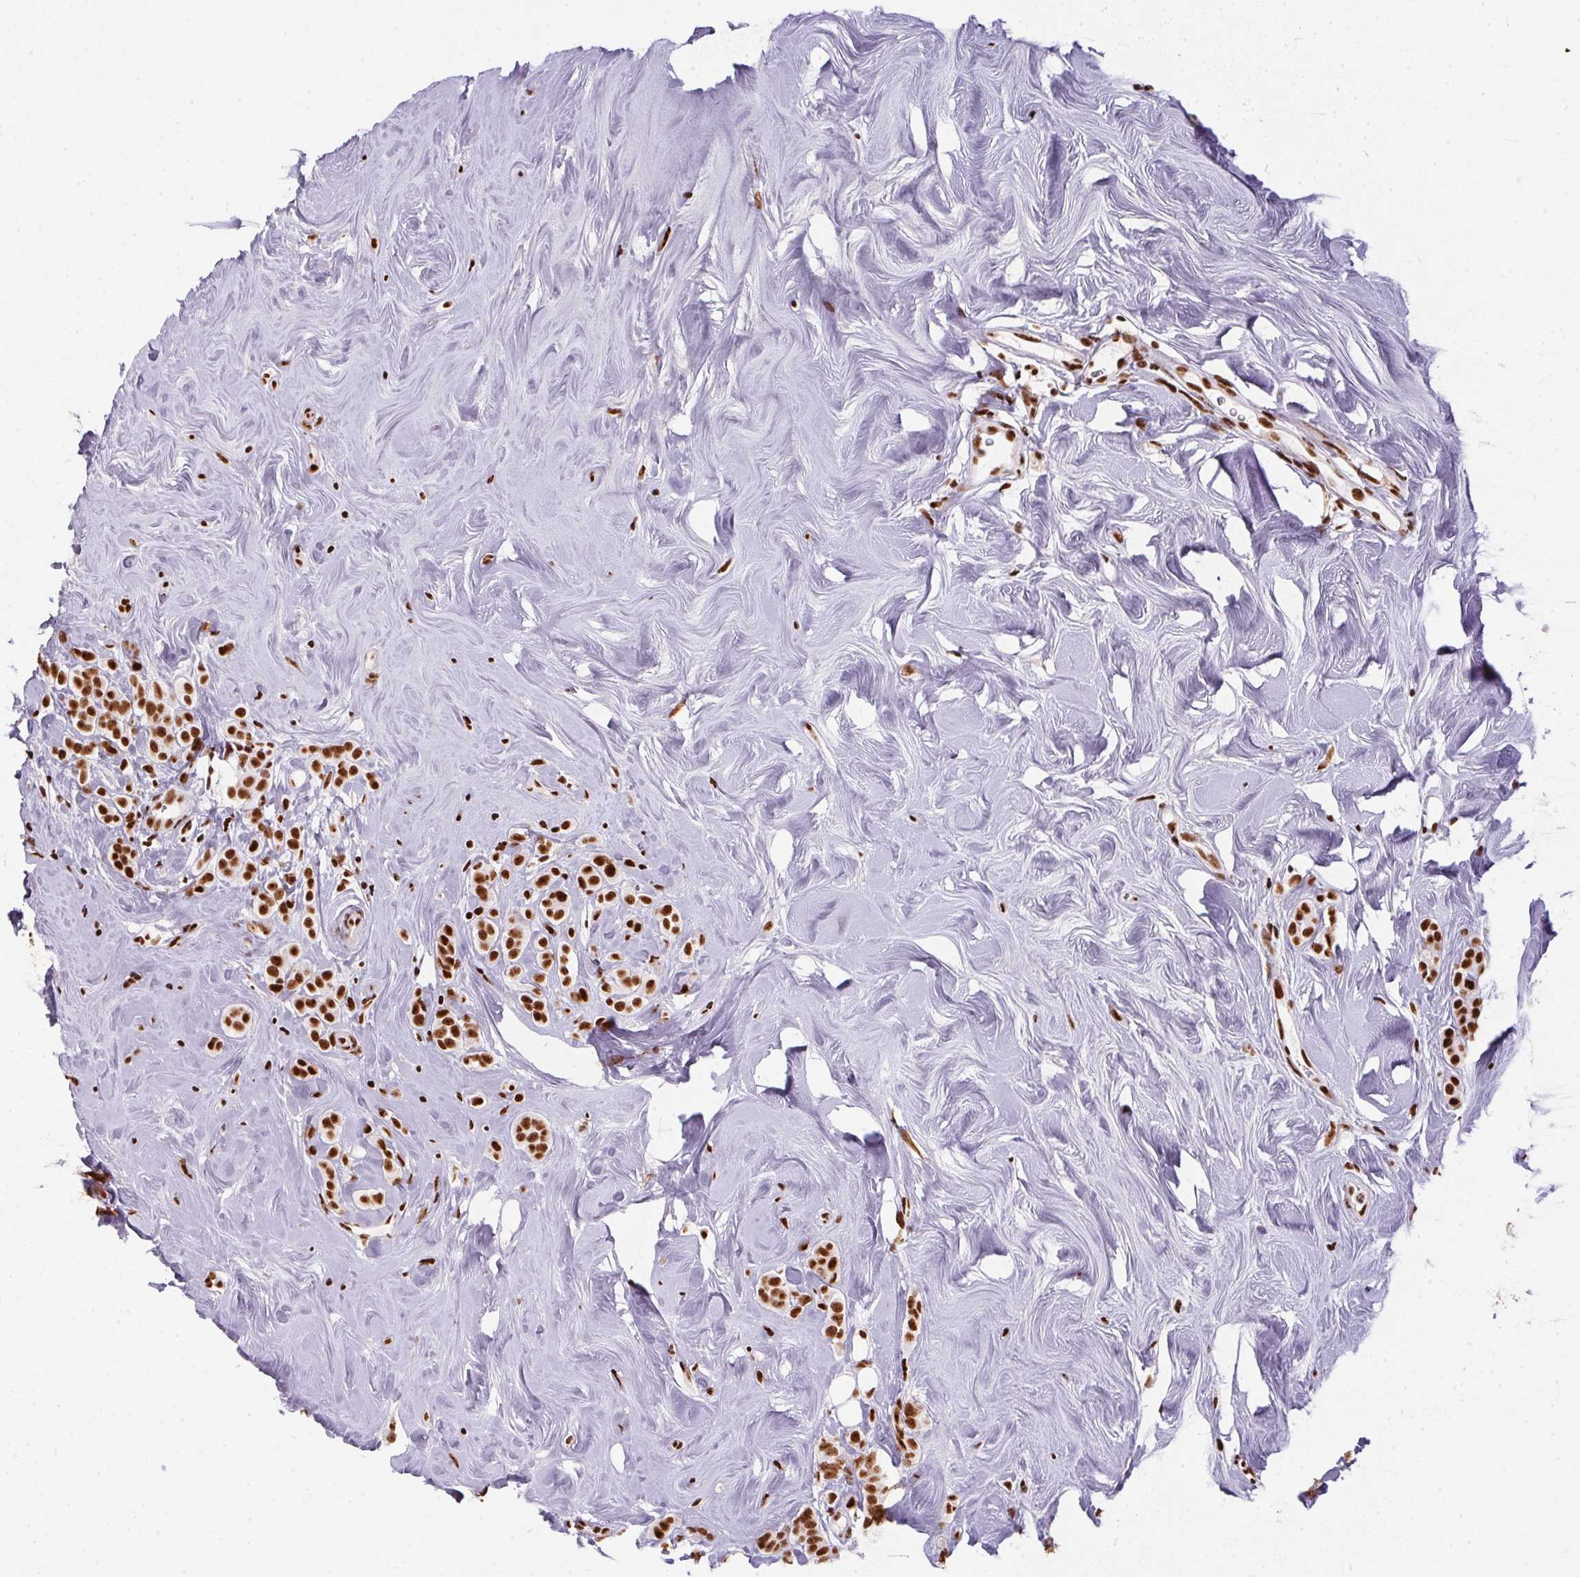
{"staining": {"intensity": "strong", "quantity": ">75%", "location": "nuclear"}, "tissue": "breast cancer", "cell_type": "Tumor cells", "image_type": "cancer", "snomed": [{"axis": "morphology", "description": "Lobular carcinoma"}, {"axis": "topography", "description": "Breast"}], "caption": "About >75% of tumor cells in lobular carcinoma (breast) exhibit strong nuclear protein expression as visualized by brown immunohistochemical staining.", "gene": "PAGE3", "patient": {"sex": "female", "age": 49}}